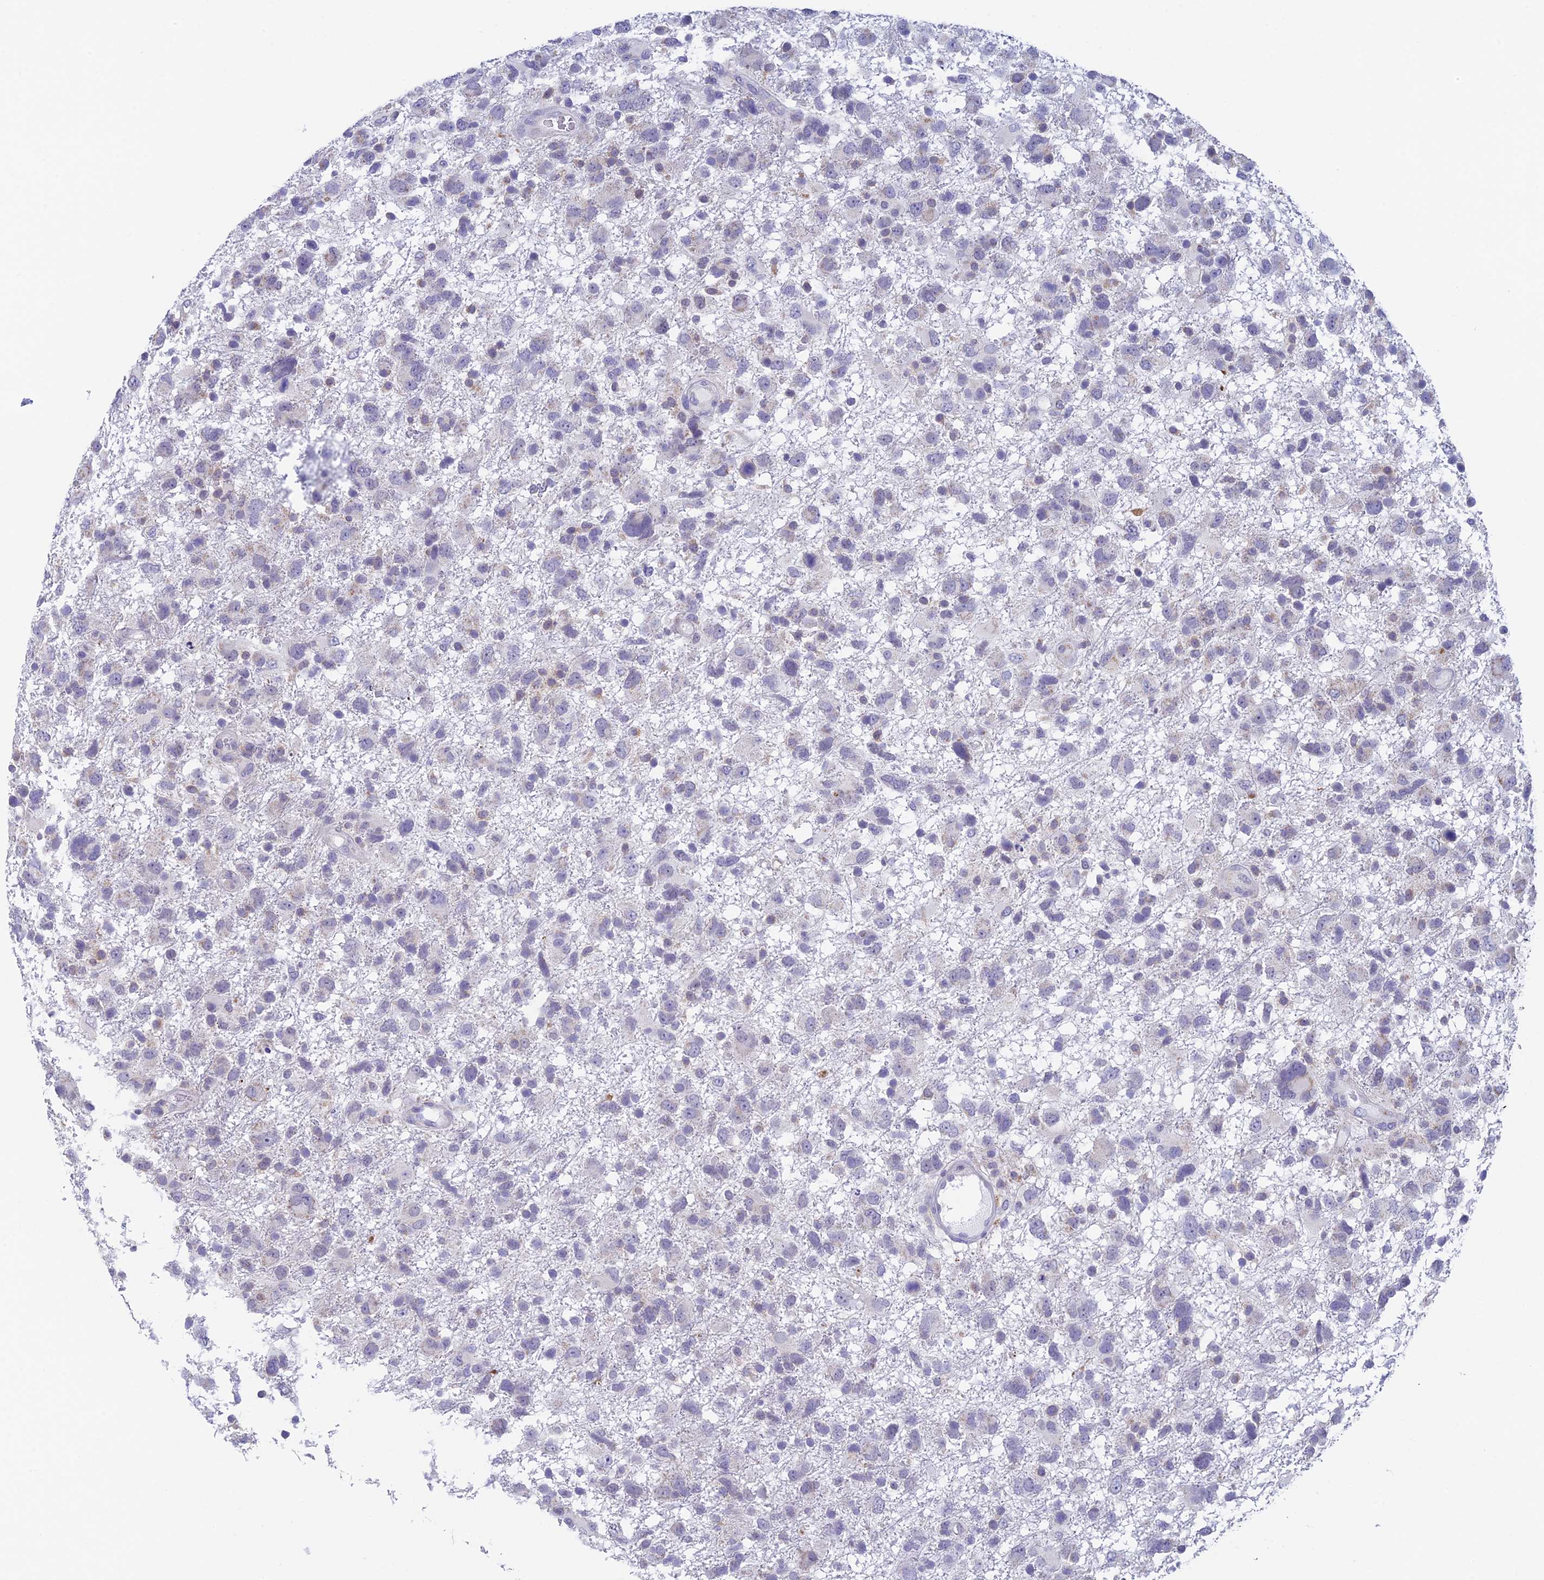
{"staining": {"intensity": "negative", "quantity": "none", "location": "none"}, "tissue": "glioma", "cell_type": "Tumor cells", "image_type": "cancer", "snomed": [{"axis": "morphology", "description": "Glioma, malignant, High grade"}, {"axis": "topography", "description": "Brain"}], "caption": "Immunohistochemical staining of glioma exhibits no significant positivity in tumor cells.", "gene": "REXO5", "patient": {"sex": "male", "age": 61}}